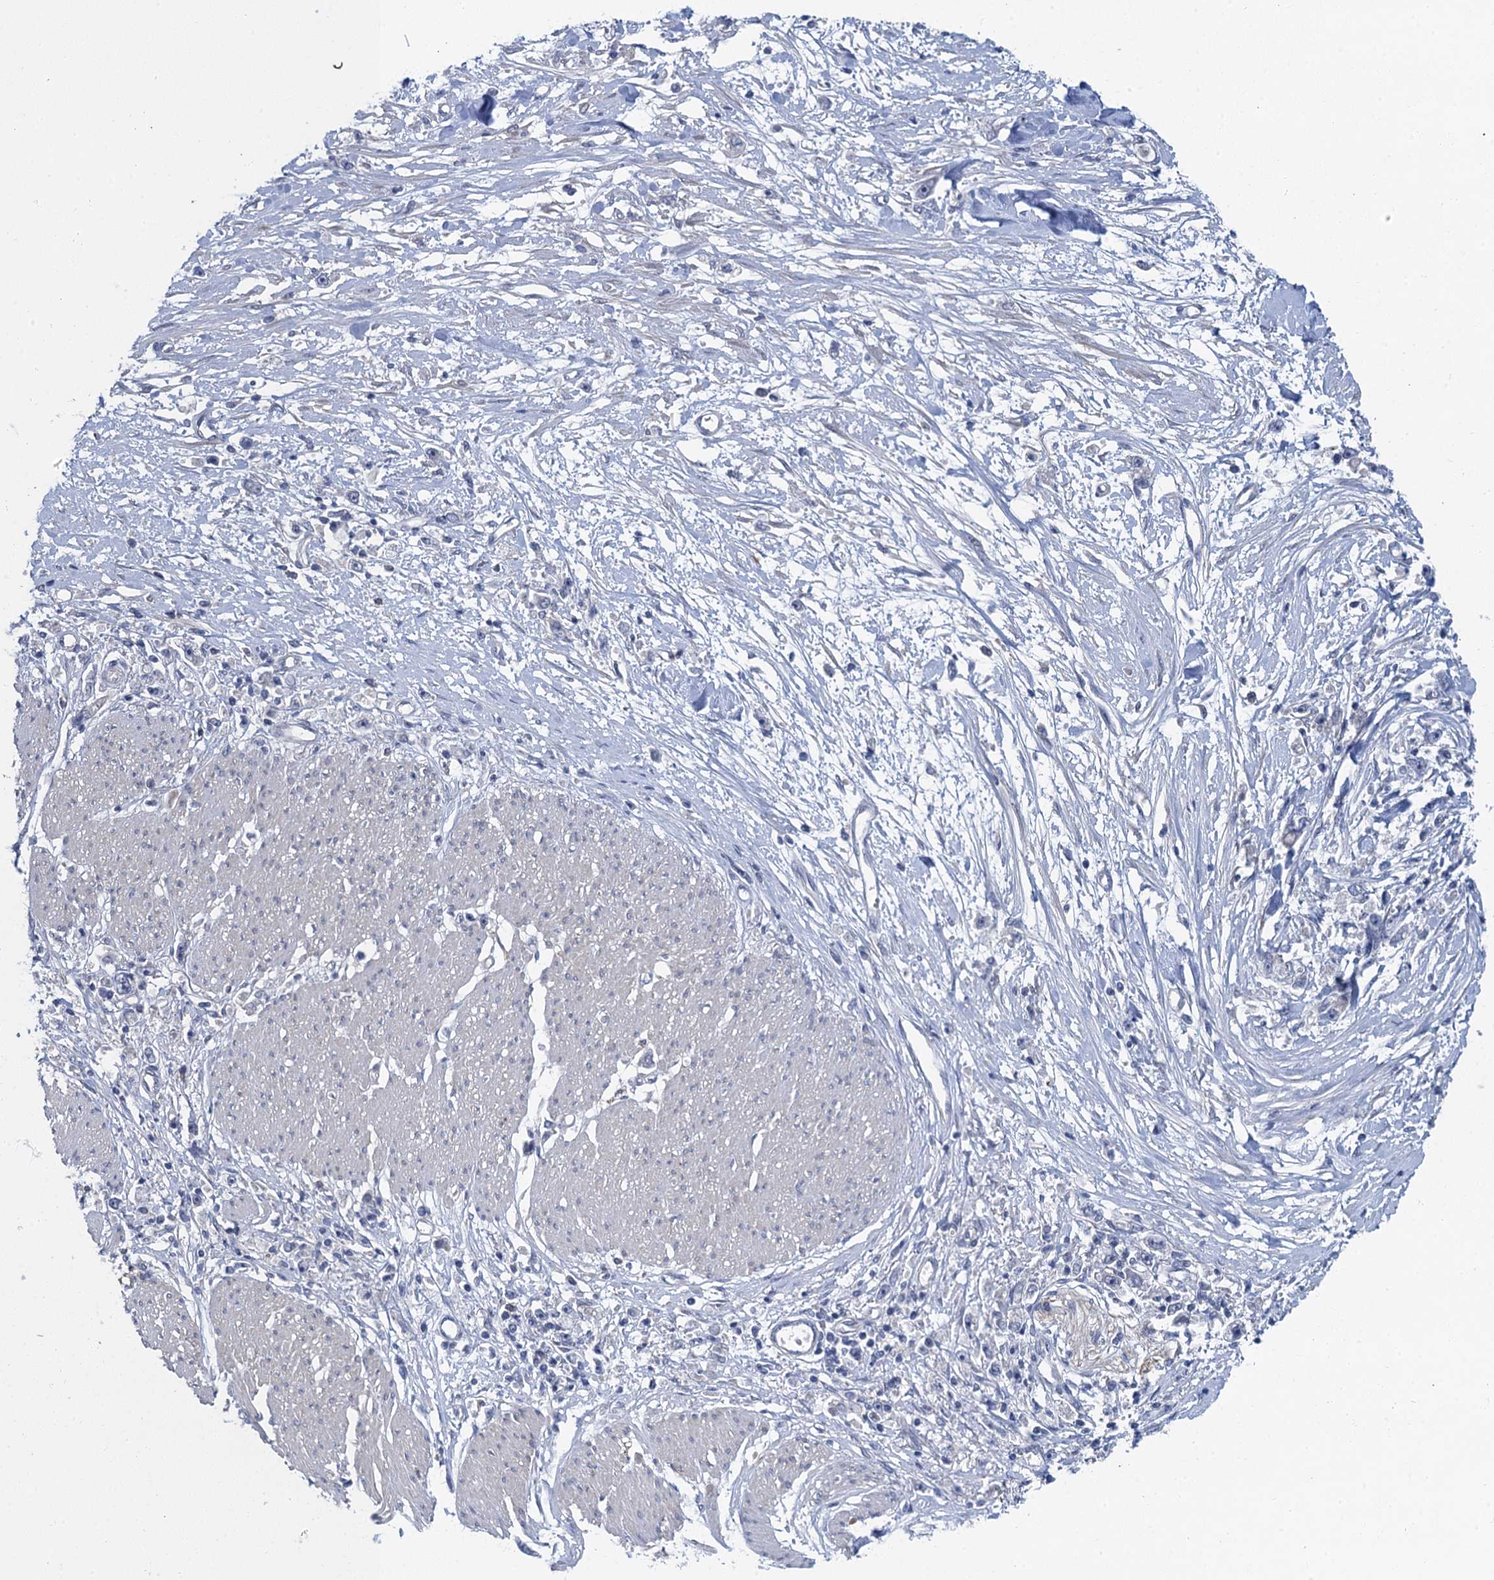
{"staining": {"intensity": "negative", "quantity": "none", "location": "none"}, "tissue": "stomach cancer", "cell_type": "Tumor cells", "image_type": "cancer", "snomed": [{"axis": "morphology", "description": "Adenocarcinoma, NOS"}, {"axis": "topography", "description": "Stomach"}], "caption": "Immunohistochemistry micrograph of human stomach adenocarcinoma stained for a protein (brown), which demonstrates no positivity in tumor cells. (IHC, brightfield microscopy, high magnification).", "gene": "MRFAP1", "patient": {"sex": "female", "age": 59}}